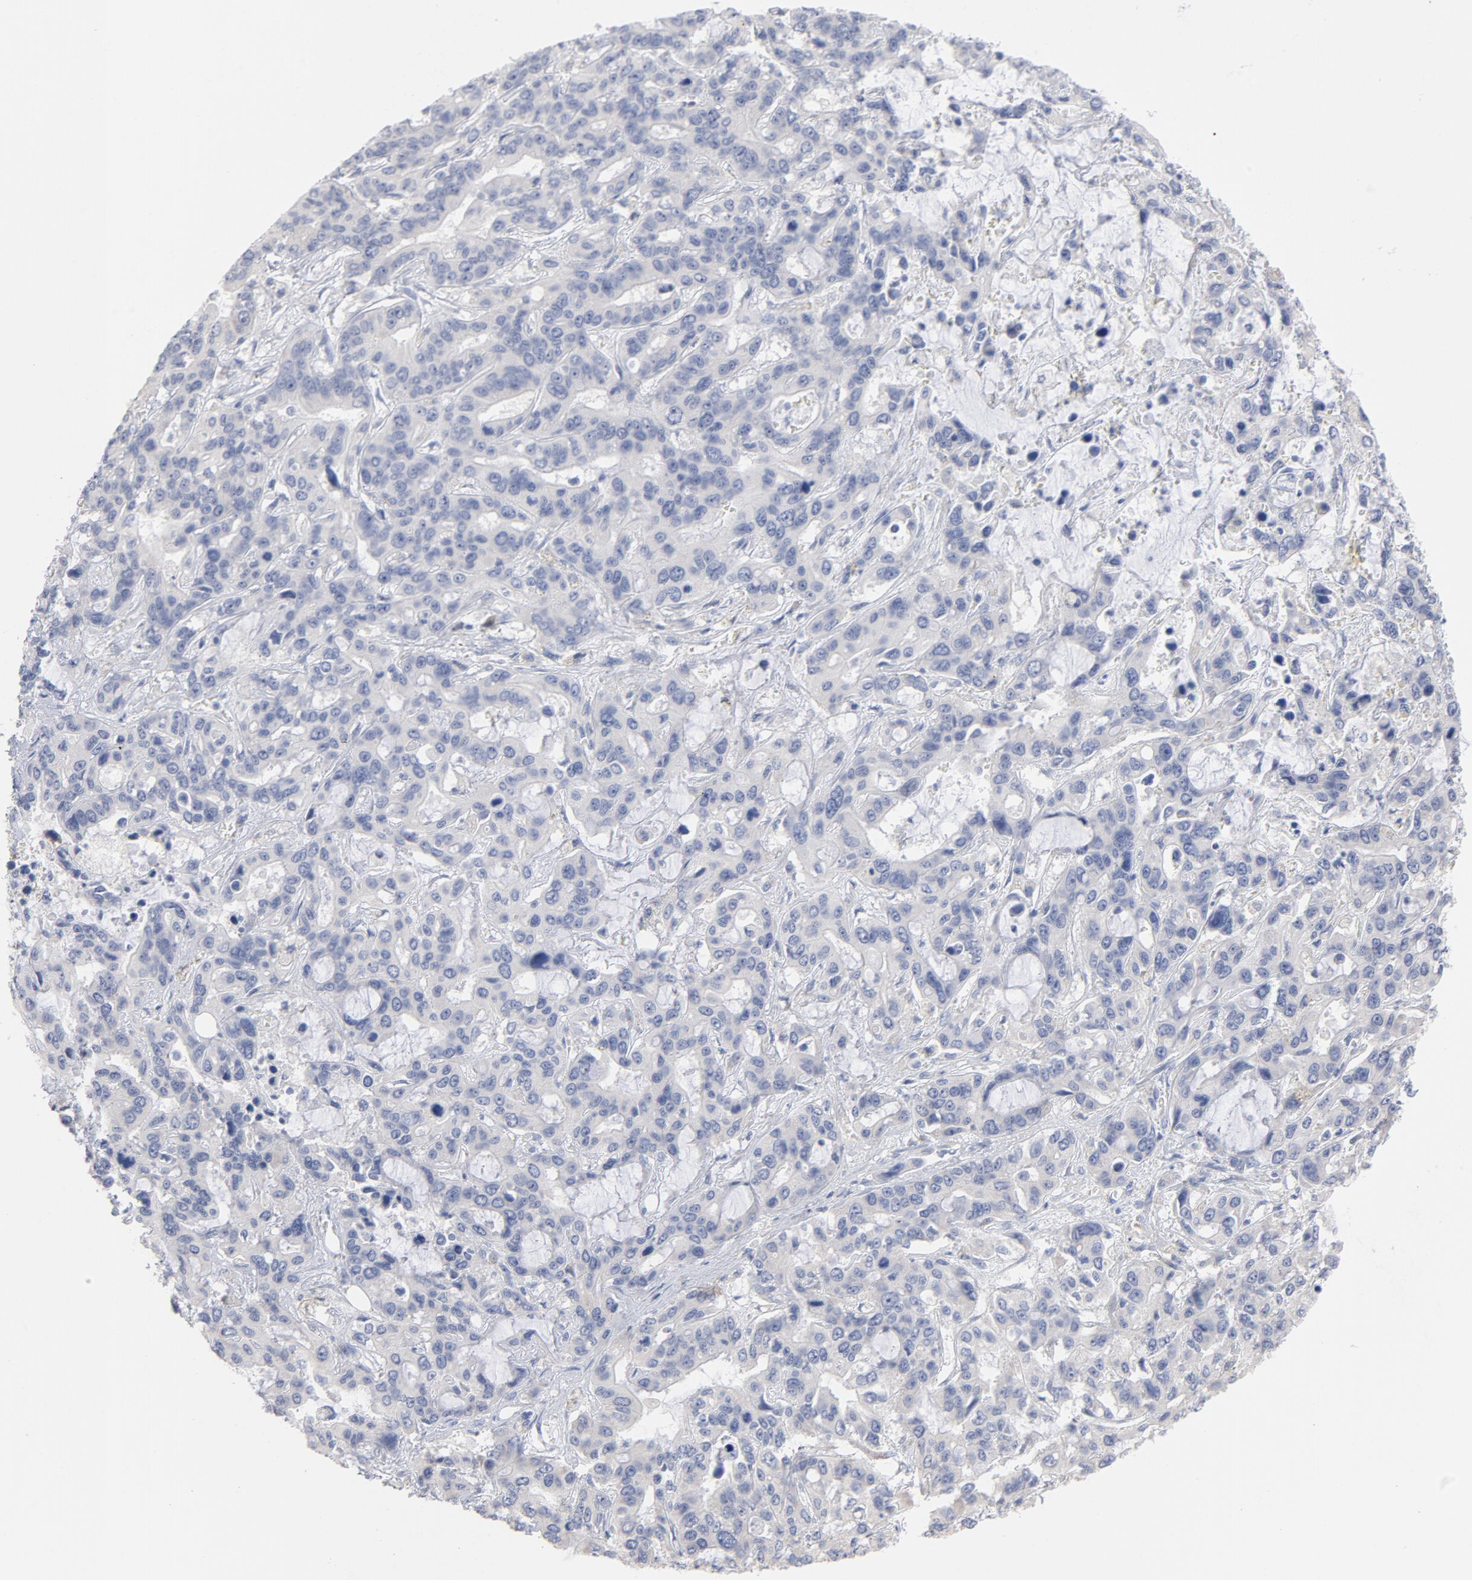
{"staining": {"intensity": "negative", "quantity": "none", "location": "none"}, "tissue": "liver cancer", "cell_type": "Tumor cells", "image_type": "cancer", "snomed": [{"axis": "morphology", "description": "Cholangiocarcinoma"}, {"axis": "topography", "description": "Liver"}], "caption": "Liver cholangiocarcinoma was stained to show a protein in brown. There is no significant staining in tumor cells.", "gene": "CPE", "patient": {"sex": "female", "age": 65}}